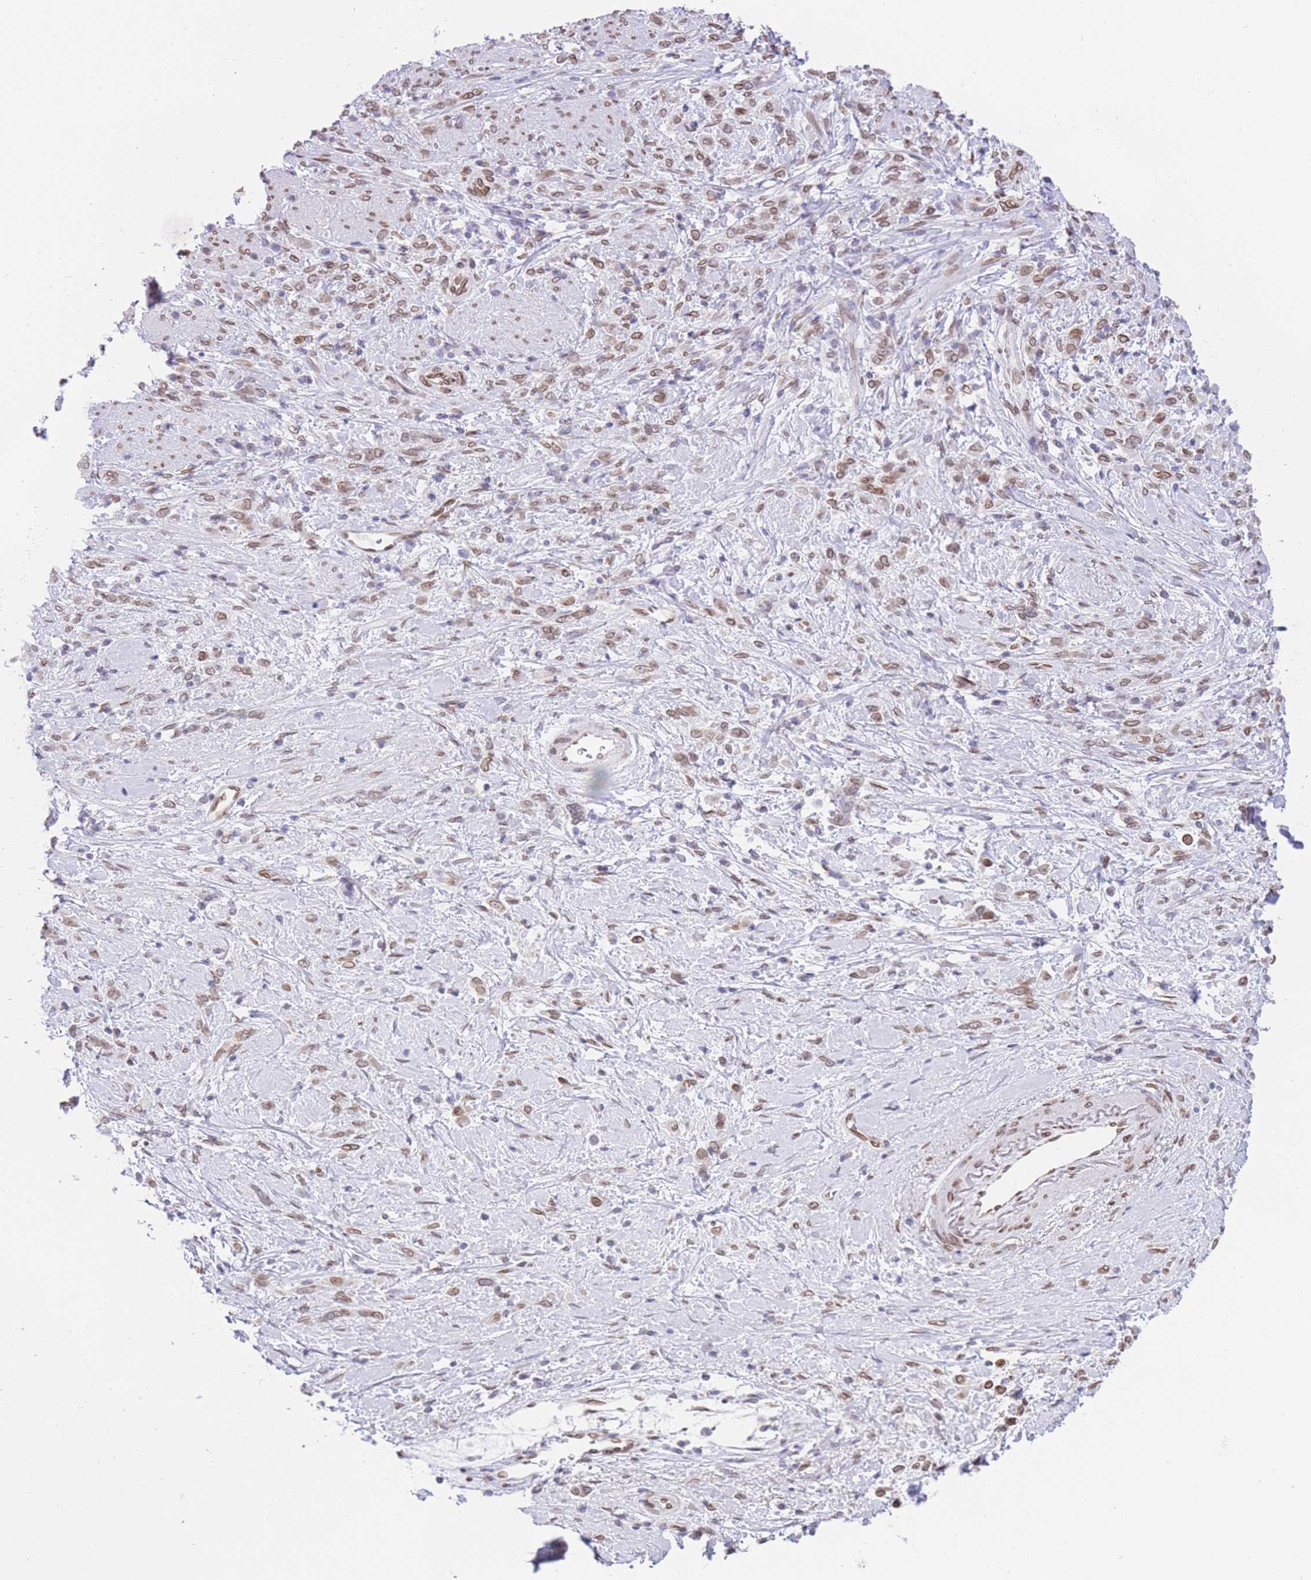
{"staining": {"intensity": "moderate", "quantity": ">75%", "location": "nuclear"}, "tissue": "stomach cancer", "cell_type": "Tumor cells", "image_type": "cancer", "snomed": [{"axis": "morphology", "description": "Adenocarcinoma, NOS"}, {"axis": "topography", "description": "Stomach"}], "caption": "Immunohistochemical staining of adenocarcinoma (stomach) shows moderate nuclear protein staining in about >75% of tumor cells.", "gene": "OR10AD1", "patient": {"sex": "female", "age": 60}}